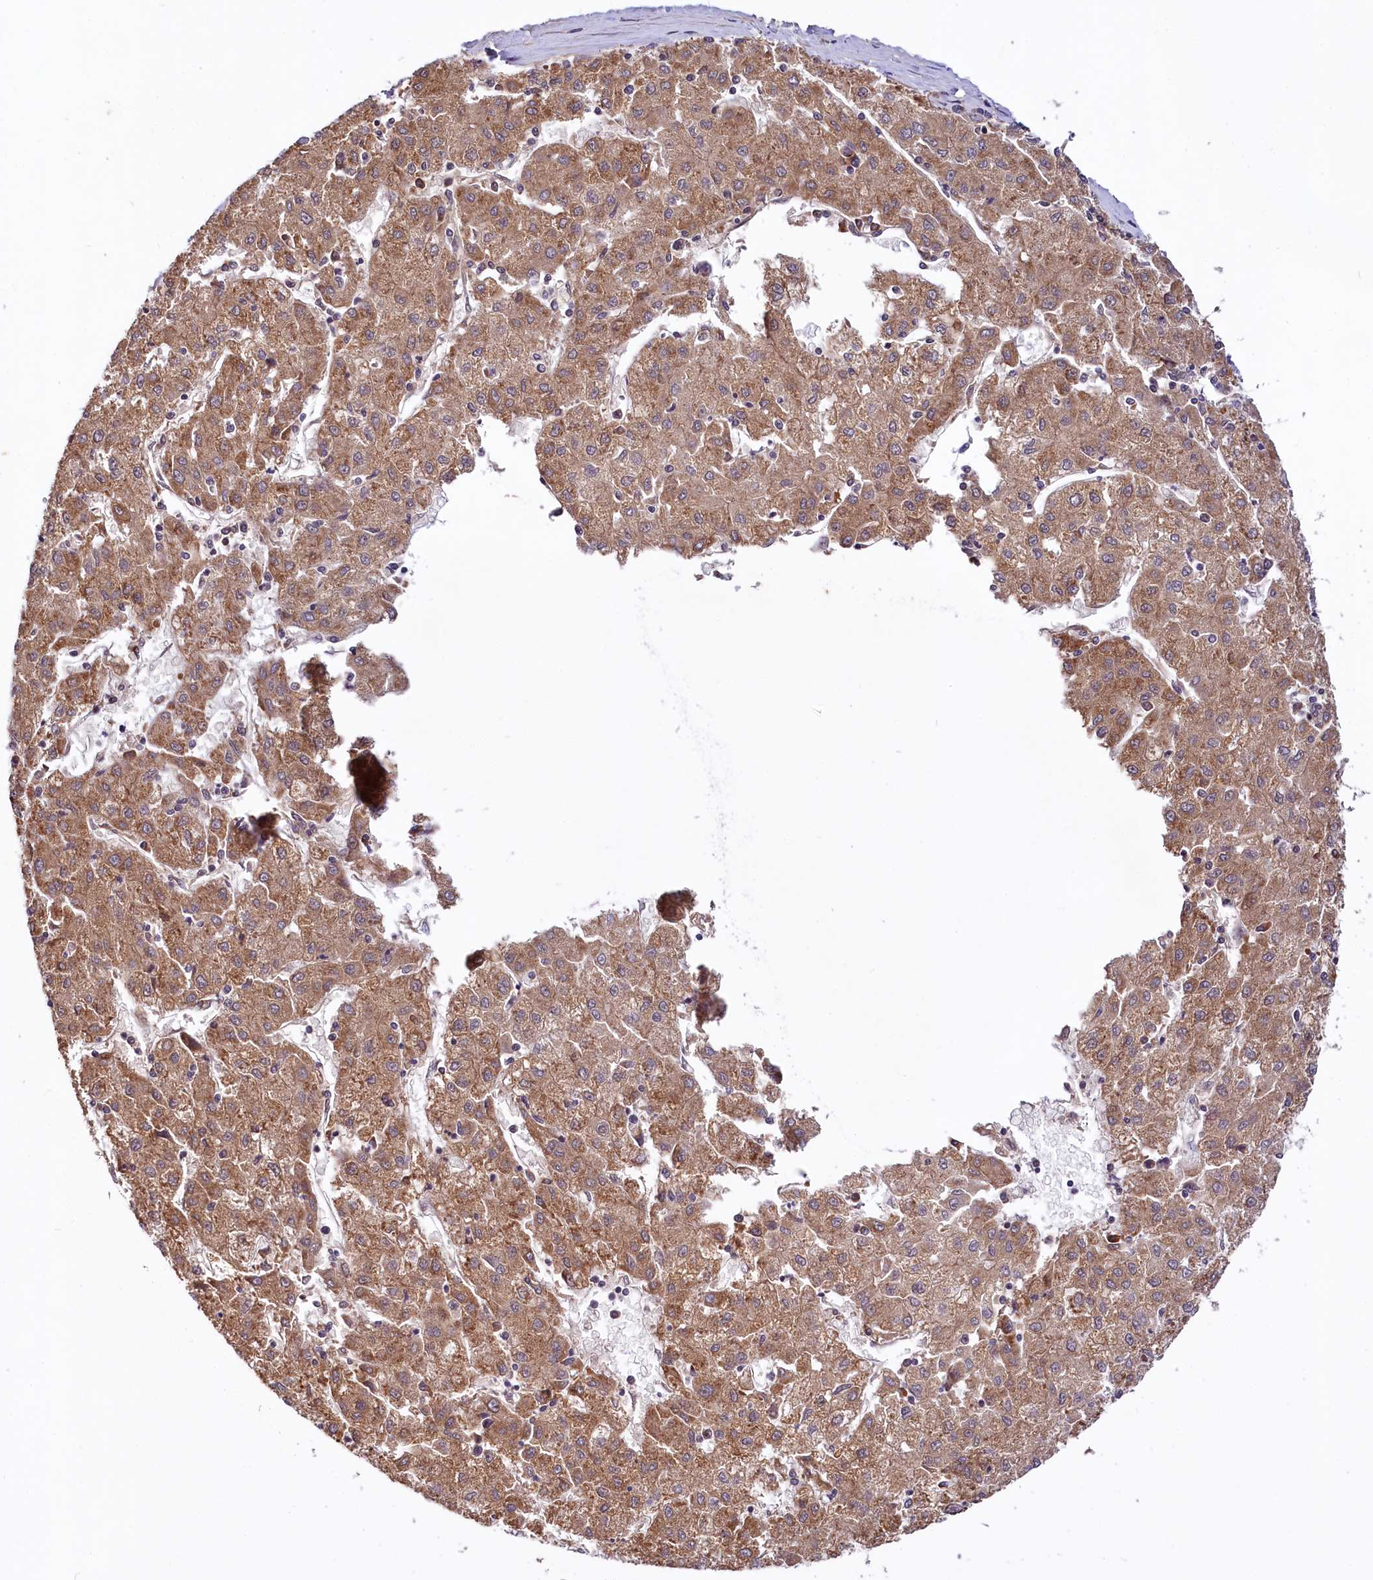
{"staining": {"intensity": "moderate", "quantity": ">75%", "location": "cytoplasmic/membranous"}, "tissue": "liver cancer", "cell_type": "Tumor cells", "image_type": "cancer", "snomed": [{"axis": "morphology", "description": "Carcinoma, Hepatocellular, NOS"}, {"axis": "topography", "description": "Liver"}], "caption": "Protein staining displays moderate cytoplasmic/membranous positivity in about >75% of tumor cells in hepatocellular carcinoma (liver).", "gene": "UBE3A", "patient": {"sex": "male", "age": 72}}